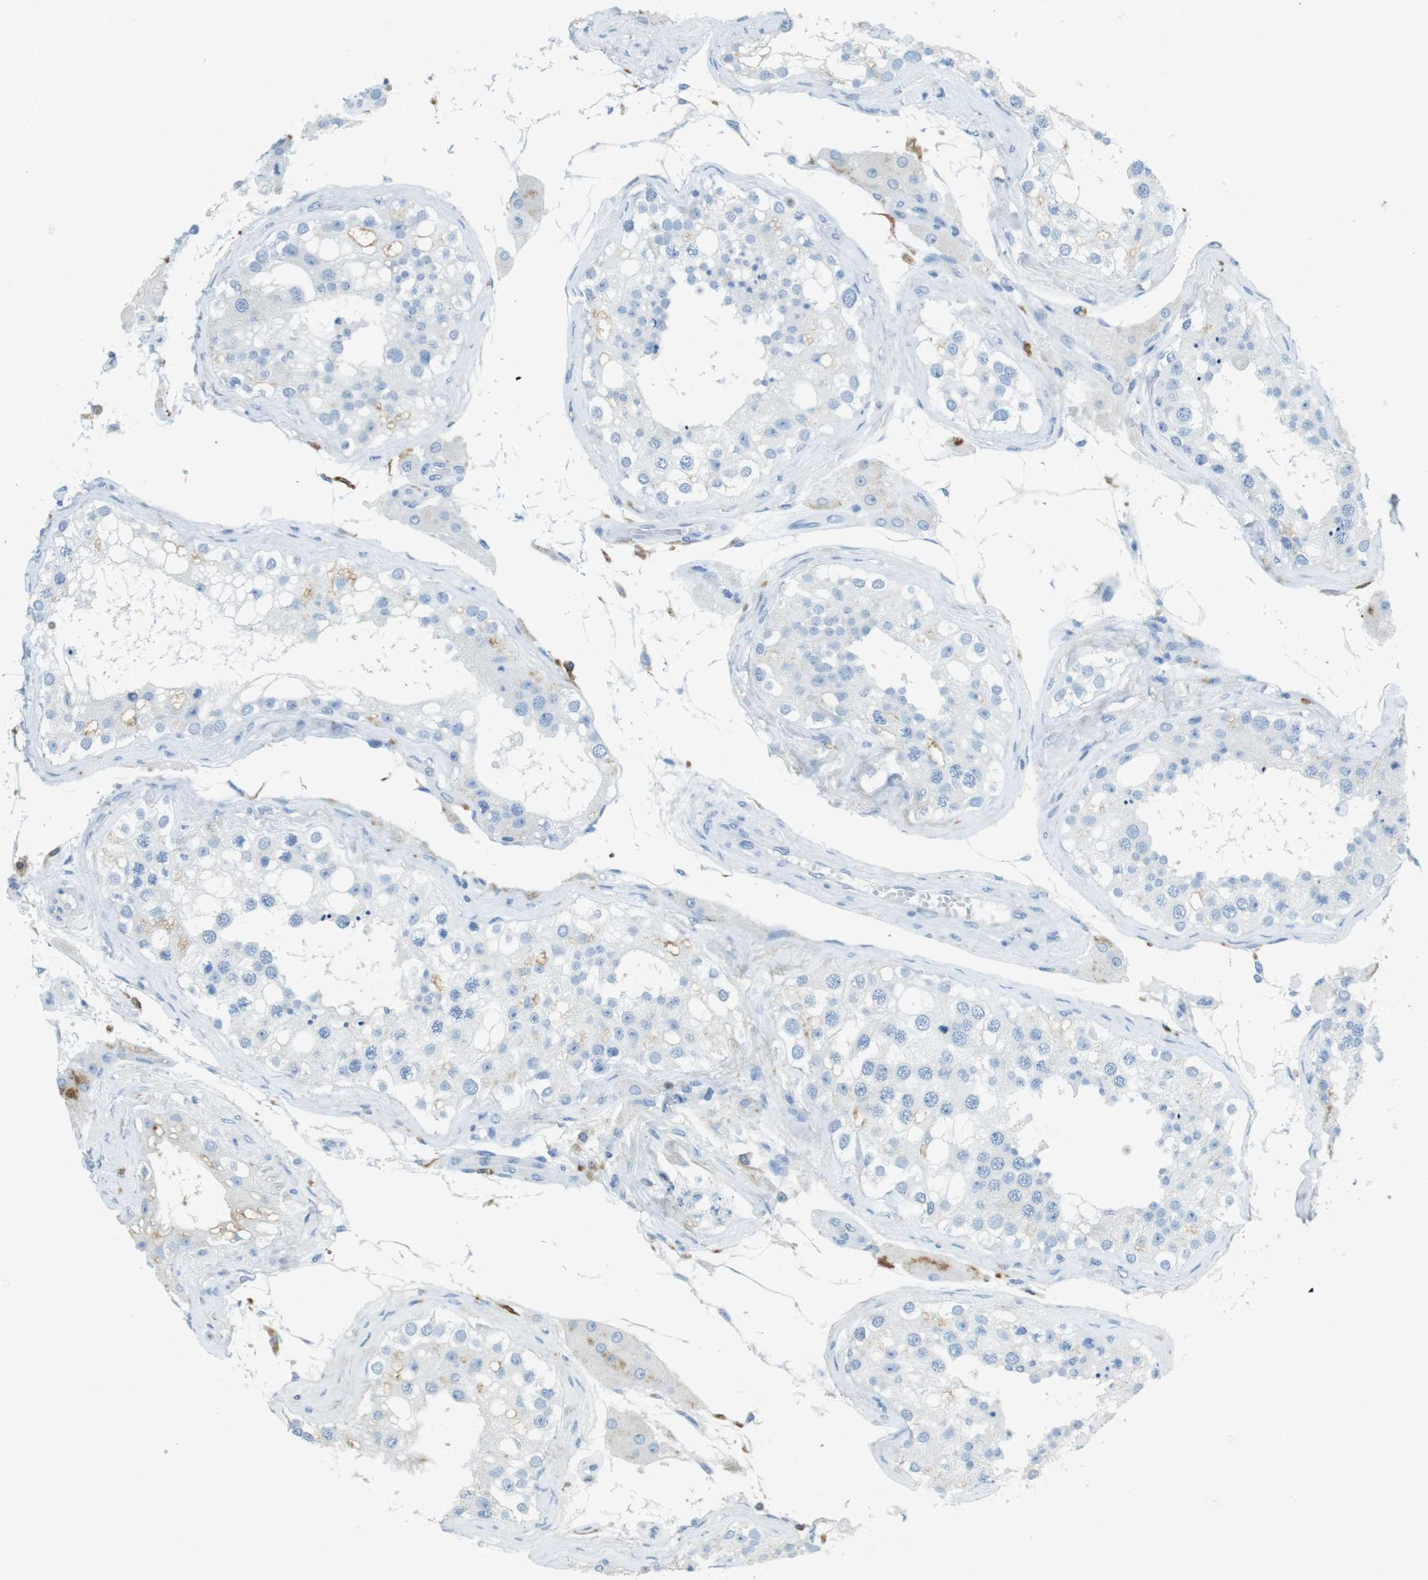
{"staining": {"intensity": "negative", "quantity": "none", "location": "none"}, "tissue": "testis", "cell_type": "Cells in seminiferous ducts", "image_type": "normal", "snomed": [{"axis": "morphology", "description": "Normal tissue, NOS"}, {"axis": "topography", "description": "Testis"}], "caption": "IHC histopathology image of benign testis stained for a protein (brown), which exhibits no staining in cells in seminiferous ducts.", "gene": "CD320", "patient": {"sex": "male", "age": 68}}